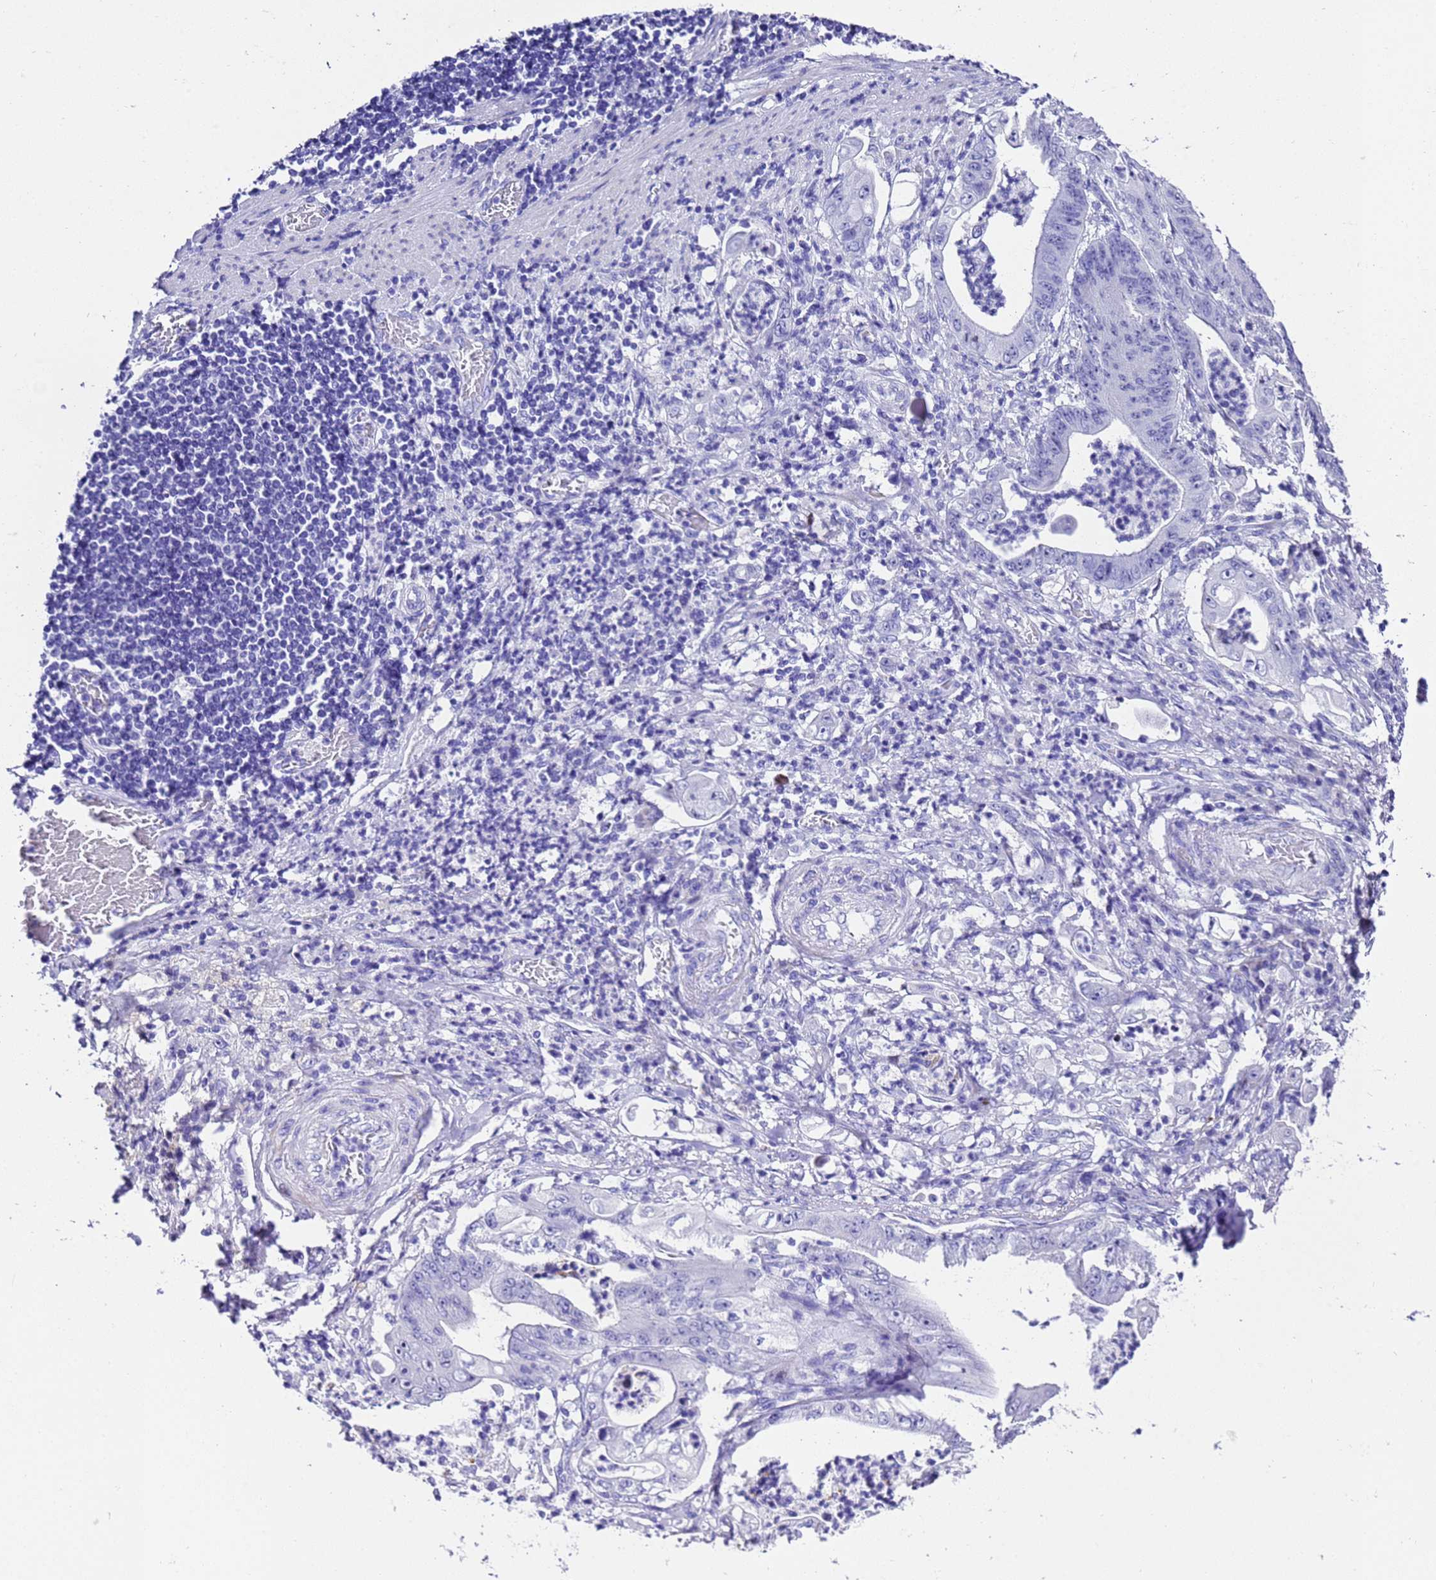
{"staining": {"intensity": "negative", "quantity": "none", "location": "none"}, "tissue": "stomach cancer", "cell_type": "Tumor cells", "image_type": "cancer", "snomed": [{"axis": "morphology", "description": "Adenocarcinoma, NOS"}, {"axis": "topography", "description": "Stomach"}], "caption": "The histopathology image shows no significant positivity in tumor cells of stomach adenocarcinoma.", "gene": "UGT2B10", "patient": {"sex": "female", "age": 73}}